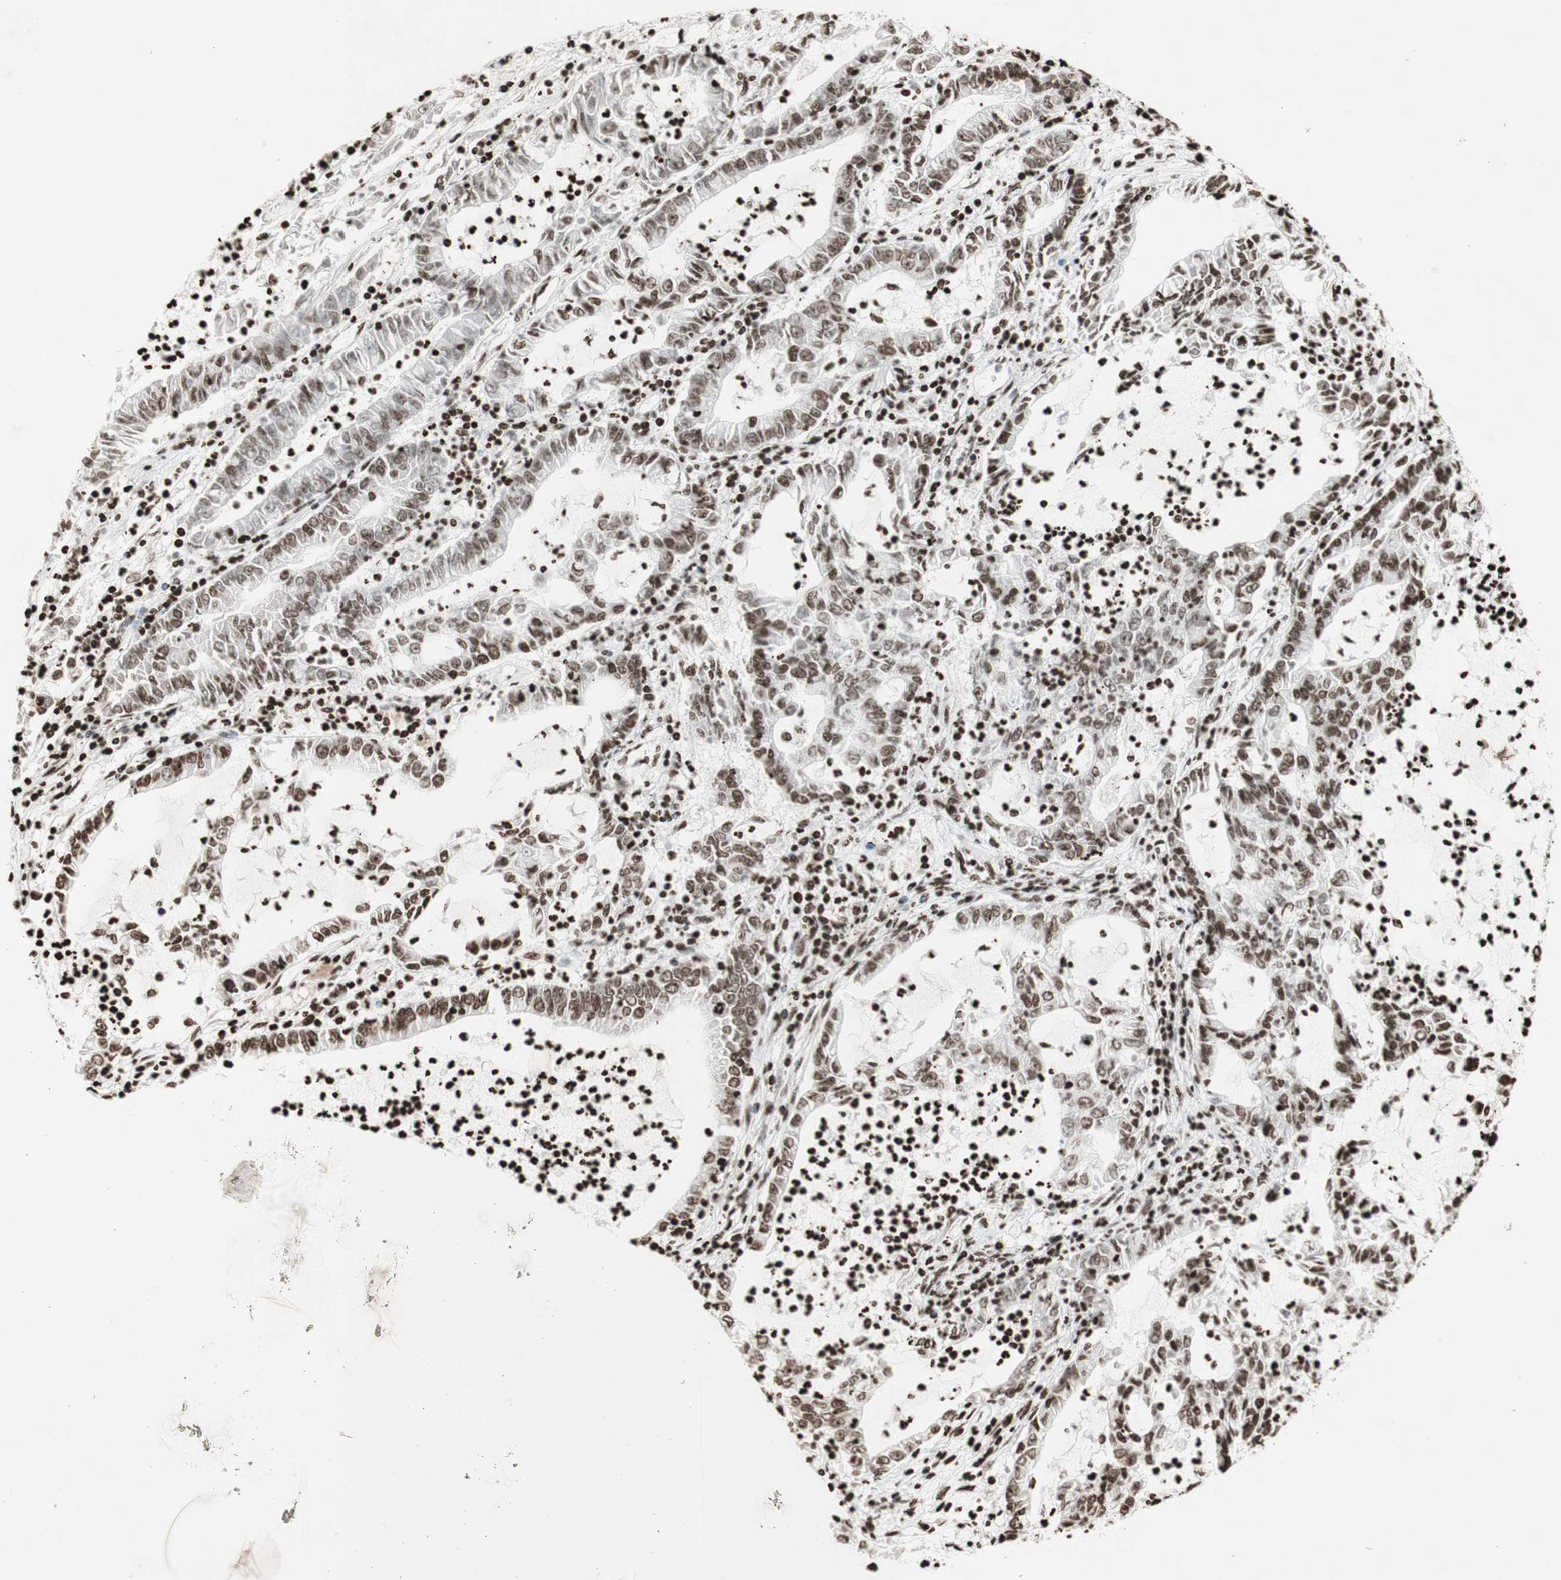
{"staining": {"intensity": "moderate", "quantity": ">75%", "location": "nuclear"}, "tissue": "lung cancer", "cell_type": "Tumor cells", "image_type": "cancer", "snomed": [{"axis": "morphology", "description": "Adenocarcinoma, NOS"}, {"axis": "topography", "description": "Lung"}], "caption": "An immunohistochemistry (IHC) photomicrograph of neoplastic tissue is shown. Protein staining in brown shows moderate nuclear positivity in adenocarcinoma (lung) within tumor cells.", "gene": "NCOA3", "patient": {"sex": "female", "age": 51}}